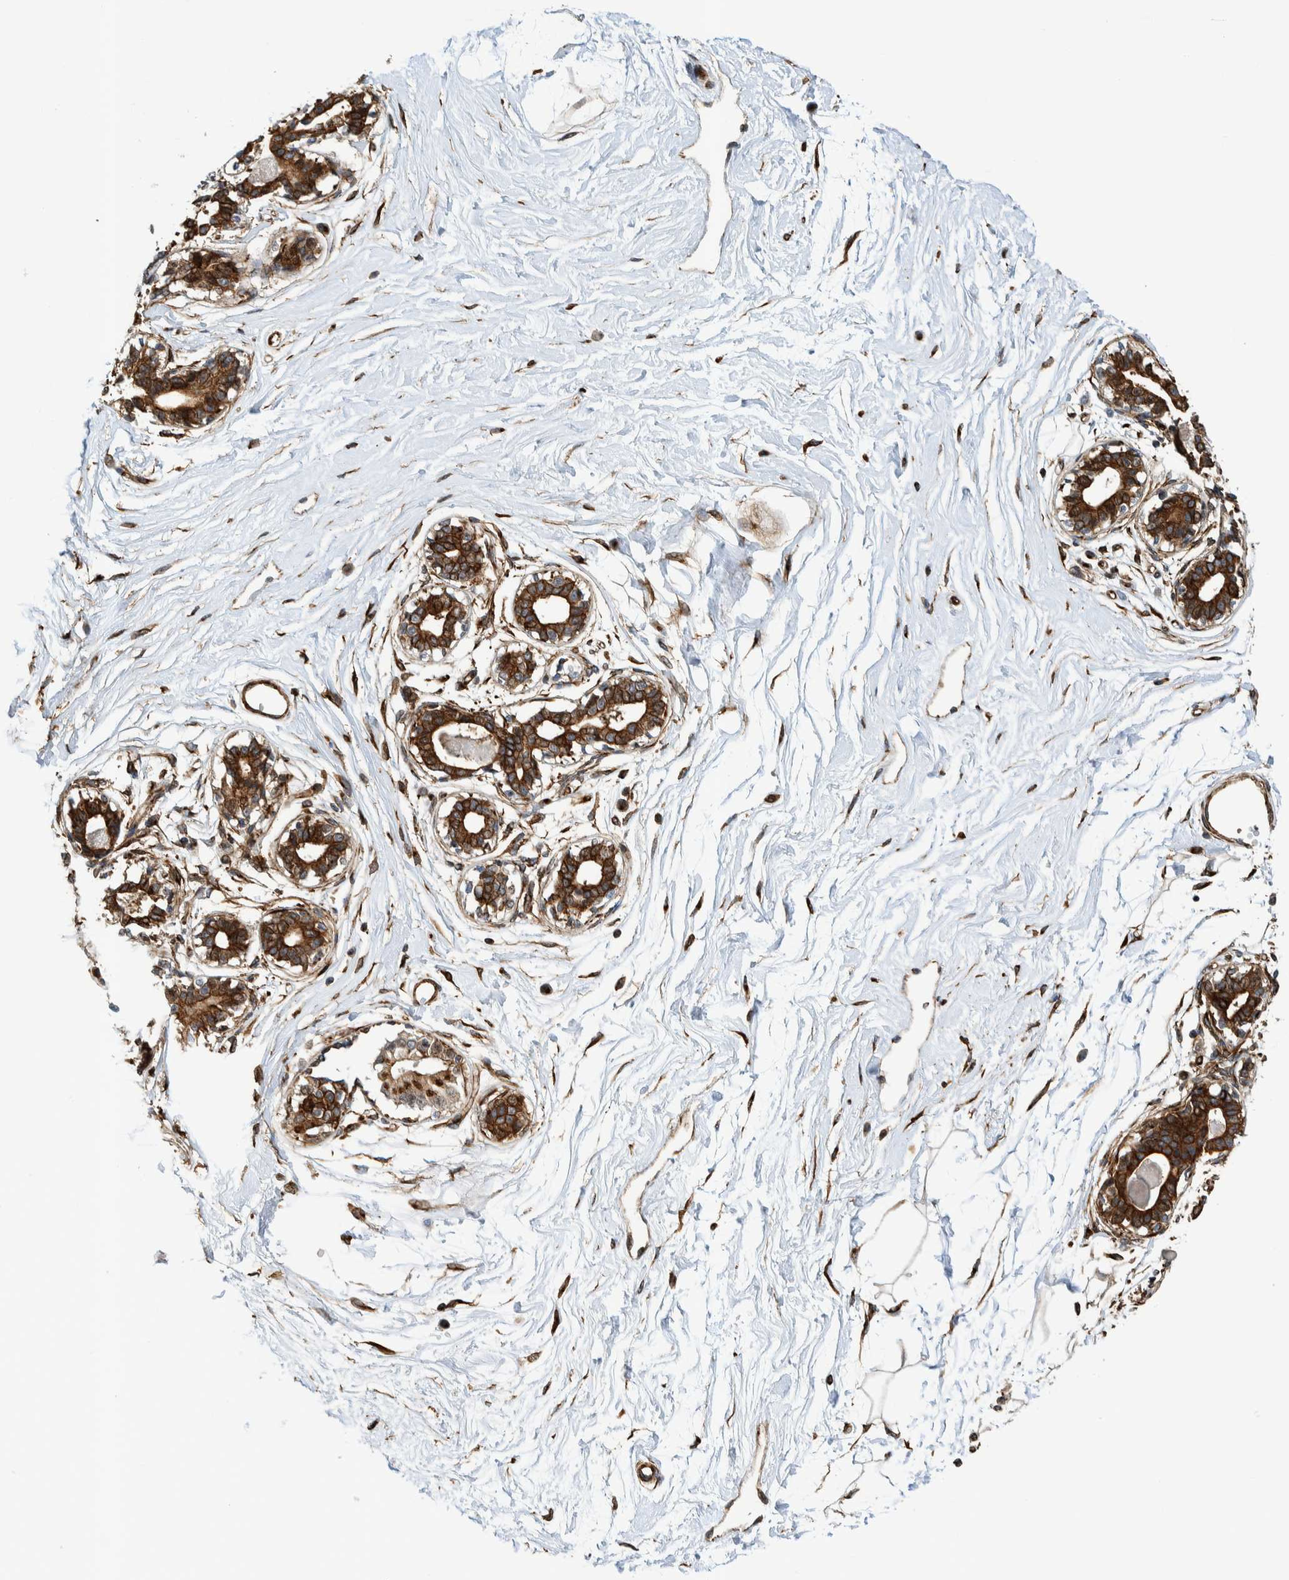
{"staining": {"intensity": "strong", "quantity": ">75%", "location": "cytoplasmic/membranous"}, "tissue": "breast", "cell_type": "Adipocytes", "image_type": "normal", "snomed": [{"axis": "morphology", "description": "Normal tissue, NOS"}, {"axis": "topography", "description": "Breast"}], "caption": "Breast stained for a protein demonstrates strong cytoplasmic/membranous positivity in adipocytes. The protein is shown in brown color, while the nuclei are stained blue.", "gene": "CCDC57", "patient": {"sex": "female", "age": 45}}